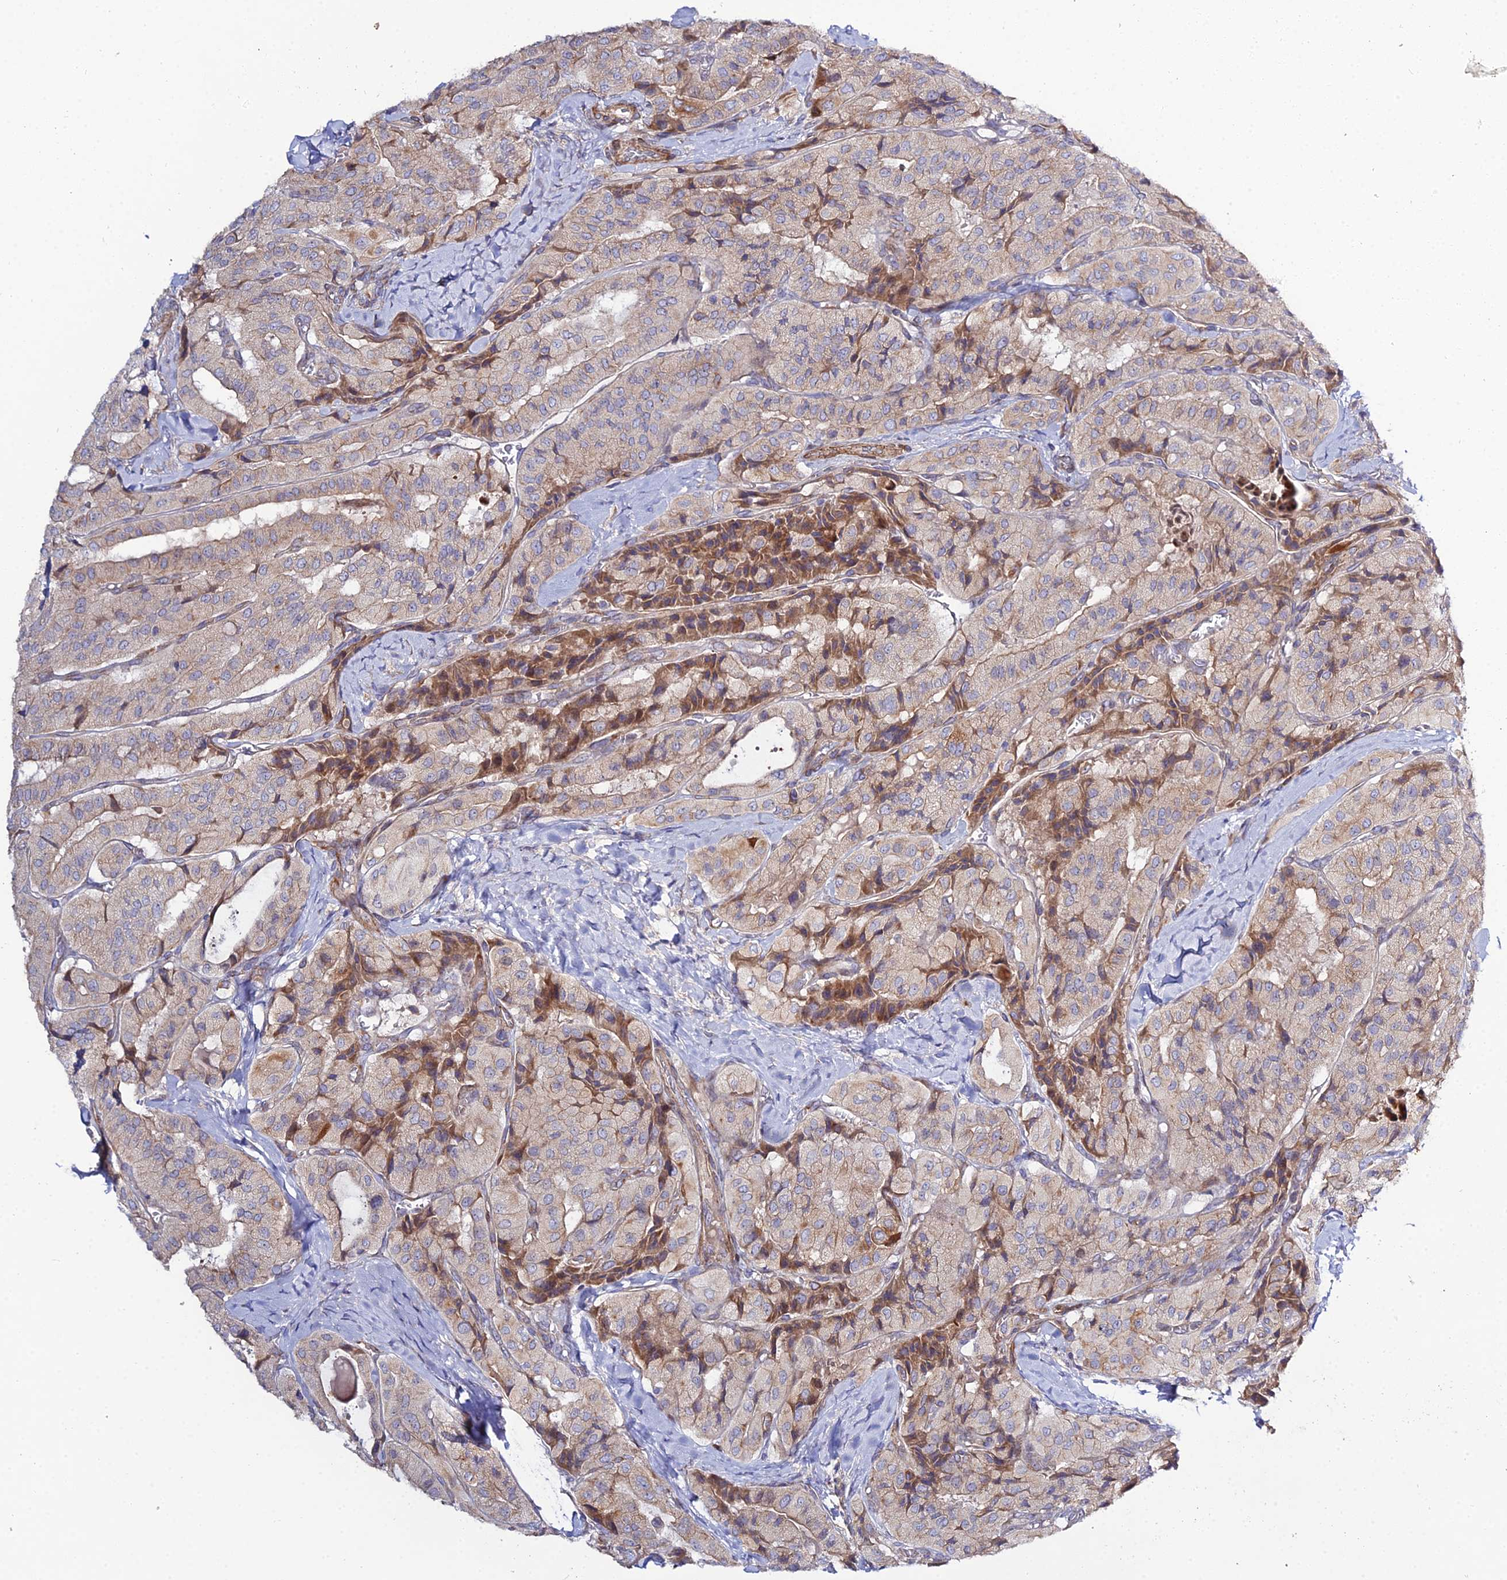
{"staining": {"intensity": "moderate", "quantity": "<25%", "location": "cytoplasmic/membranous"}, "tissue": "thyroid cancer", "cell_type": "Tumor cells", "image_type": "cancer", "snomed": [{"axis": "morphology", "description": "Normal tissue, NOS"}, {"axis": "morphology", "description": "Papillary adenocarcinoma, NOS"}, {"axis": "topography", "description": "Thyroid gland"}], "caption": "Thyroid cancer (papillary adenocarcinoma) stained for a protein displays moderate cytoplasmic/membranous positivity in tumor cells.", "gene": "ARL6IP1", "patient": {"sex": "female", "age": 59}}